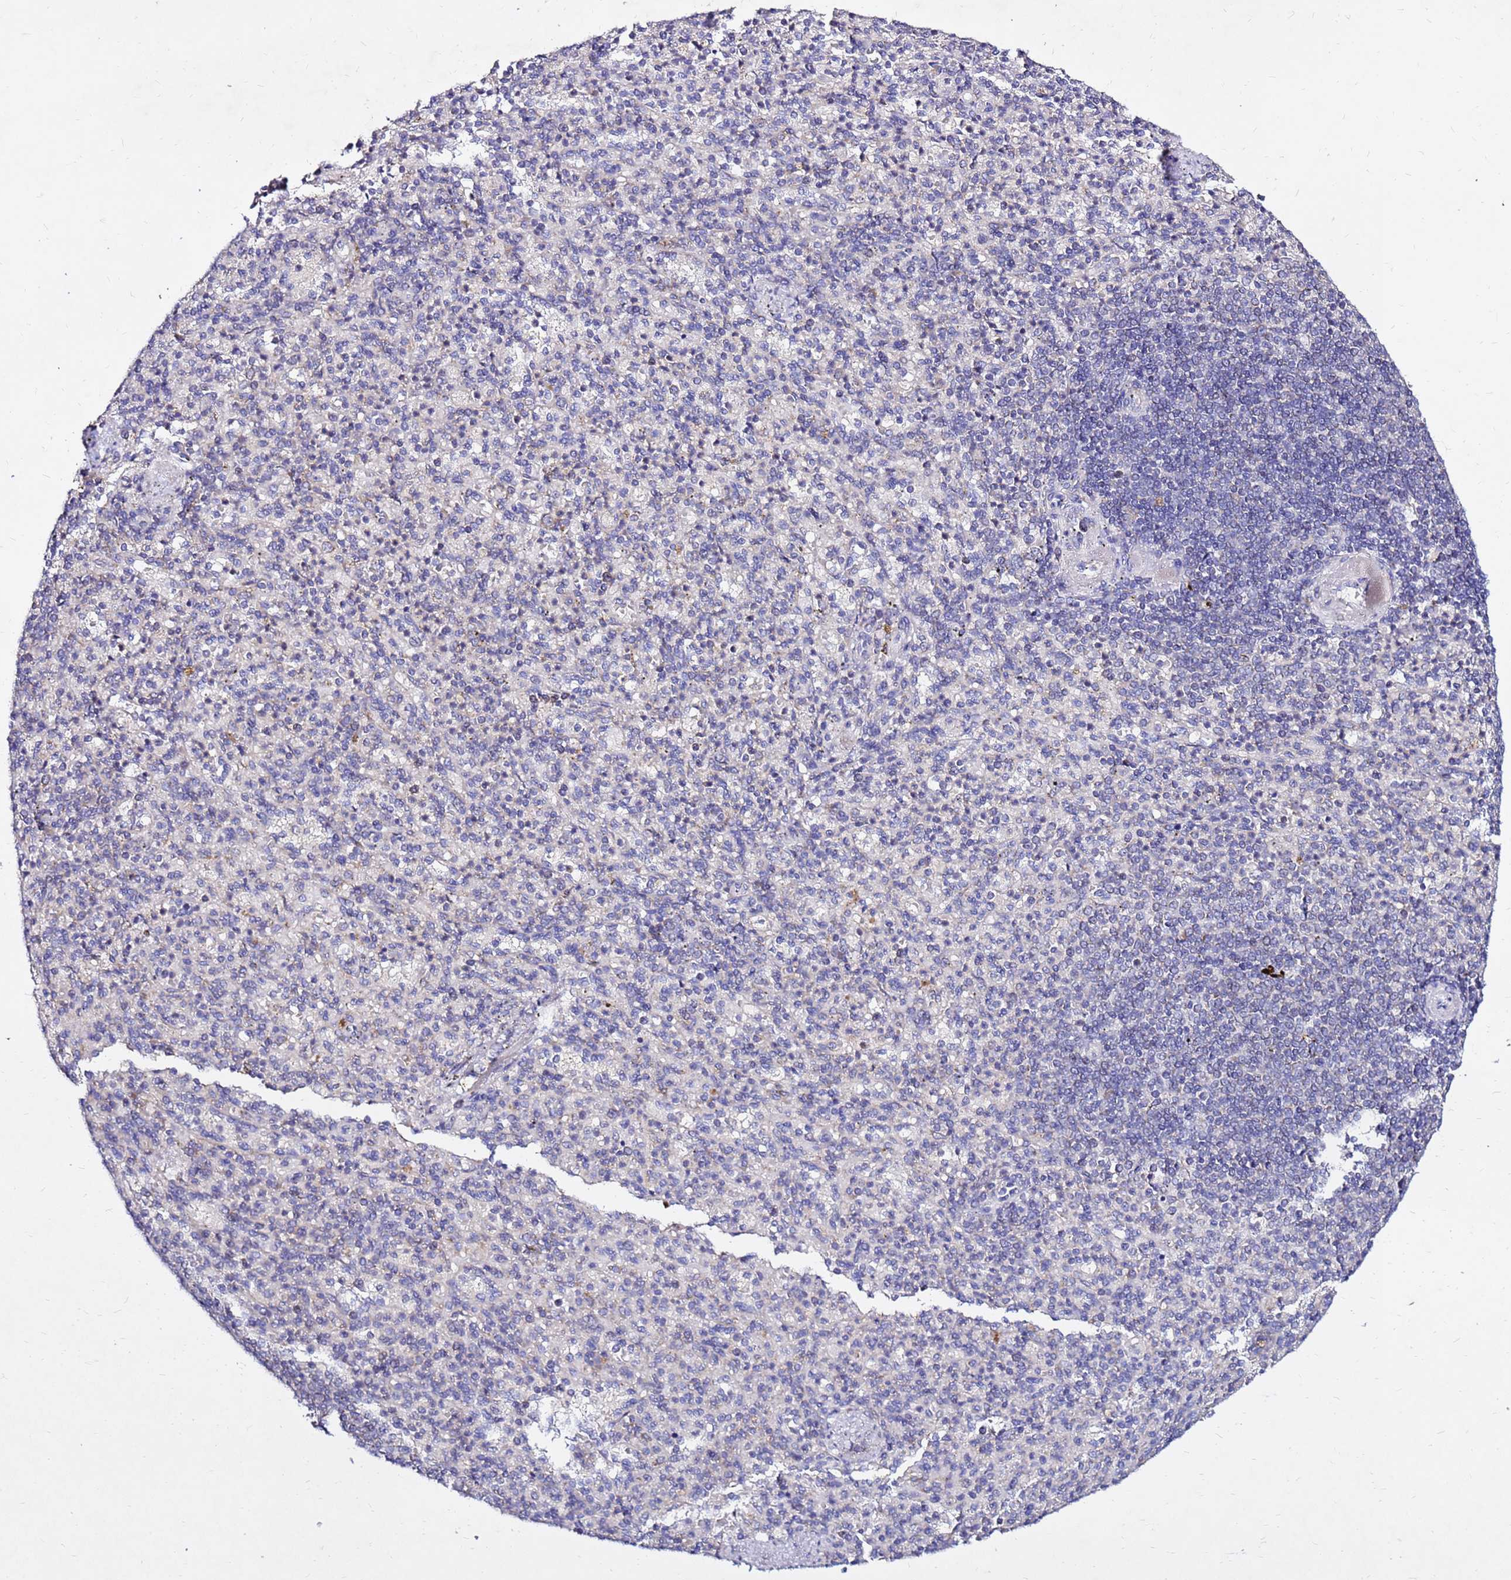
{"staining": {"intensity": "negative", "quantity": "none", "location": "none"}, "tissue": "spleen", "cell_type": "Cells in red pulp", "image_type": "normal", "snomed": [{"axis": "morphology", "description": "Normal tissue, NOS"}, {"axis": "topography", "description": "Spleen"}], "caption": "IHC micrograph of normal spleen: spleen stained with DAB displays no significant protein staining in cells in red pulp. (Brightfield microscopy of DAB immunohistochemistry at high magnification).", "gene": "COX14", "patient": {"sex": "female", "age": 74}}